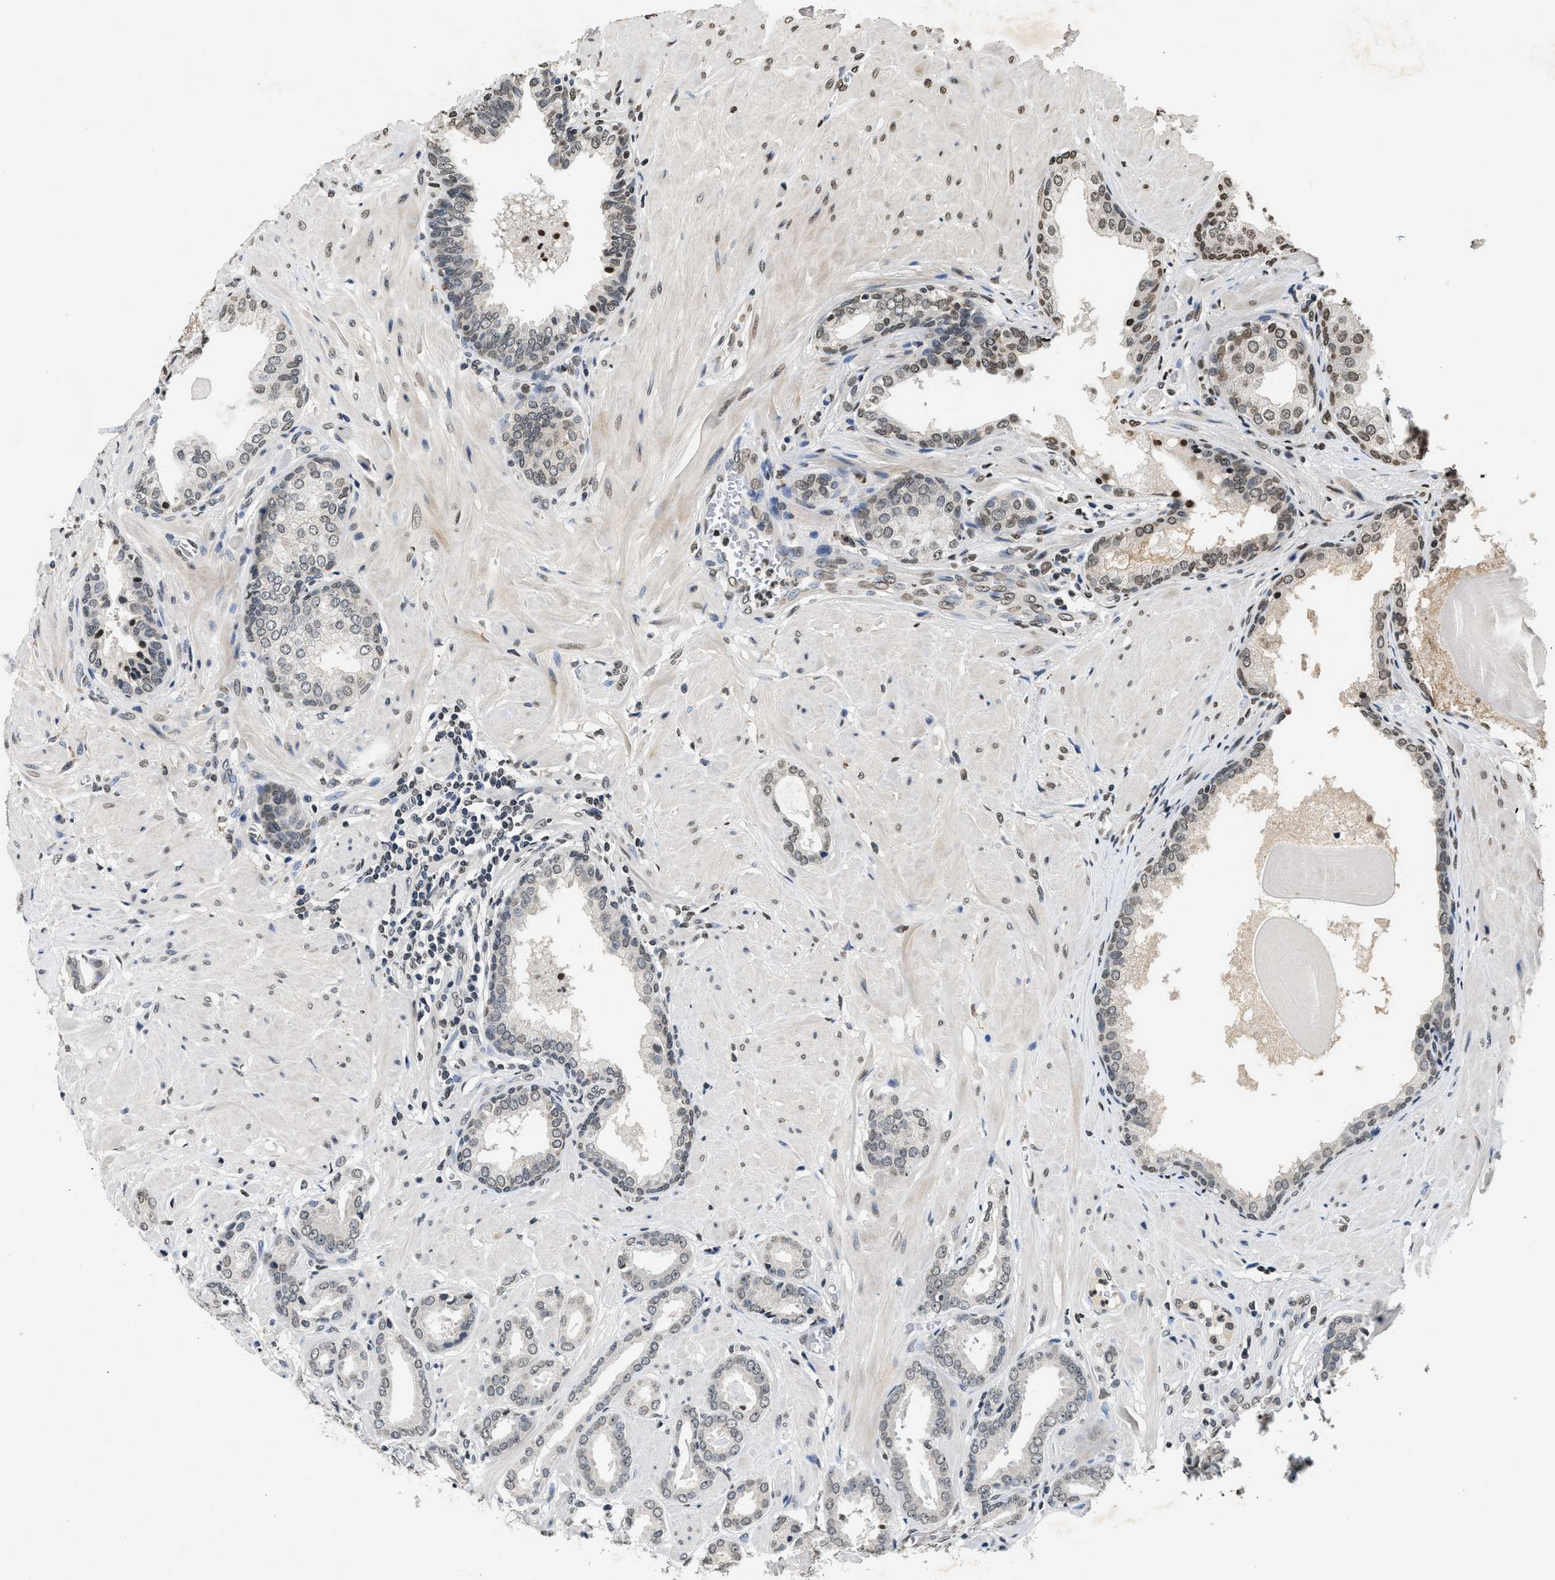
{"staining": {"intensity": "weak", "quantity": "25%-75%", "location": "nuclear"}, "tissue": "prostate cancer", "cell_type": "Tumor cells", "image_type": "cancer", "snomed": [{"axis": "morphology", "description": "Adenocarcinoma, Low grade"}, {"axis": "topography", "description": "Prostate"}], "caption": "Immunohistochemical staining of human low-grade adenocarcinoma (prostate) displays low levels of weak nuclear protein expression in approximately 25%-75% of tumor cells. The protein is shown in brown color, while the nuclei are stained blue.", "gene": "DNASE1L3", "patient": {"sex": "male", "age": 53}}